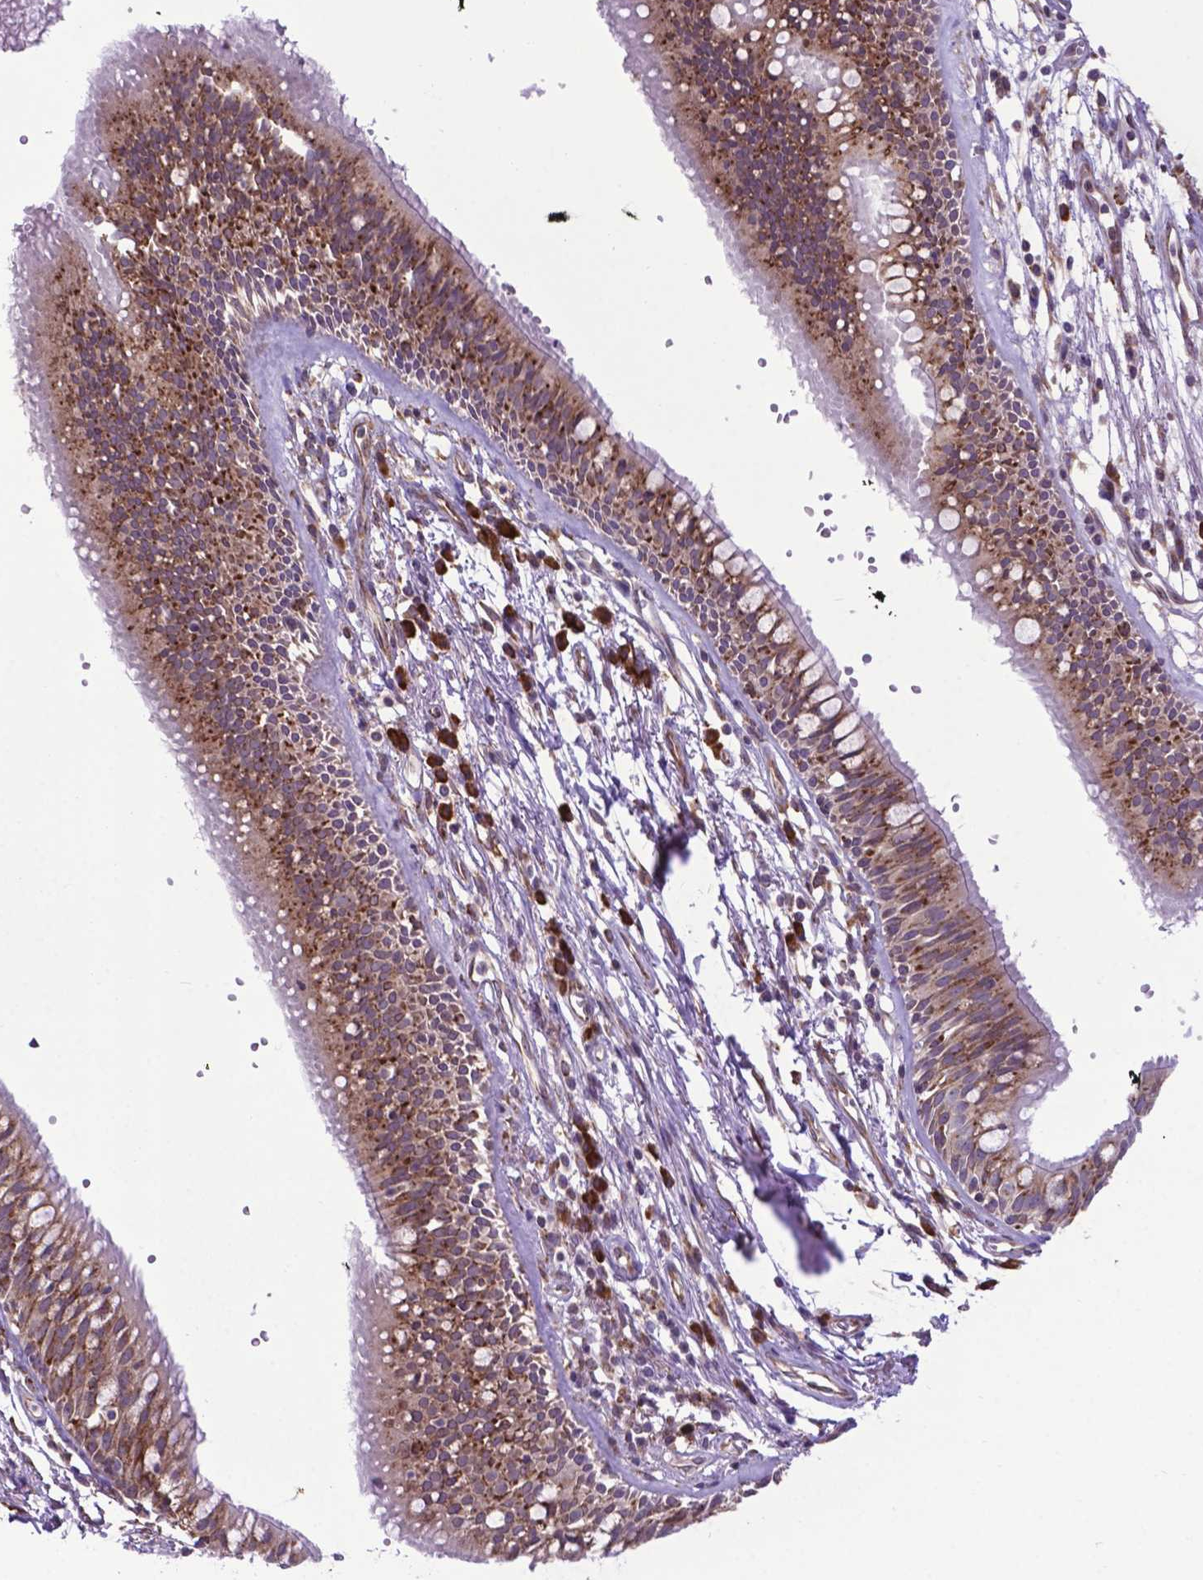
{"staining": {"intensity": "moderate", "quantity": ">75%", "location": "cytoplasmic/membranous,nuclear"}, "tissue": "bronchus", "cell_type": "Respiratory epithelial cells", "image_type": "normal", "snomed": [{"axis": "morphology", "description": "Normal tissue, NOS"}, {"axis": "morphology", "description": "Squamous cell carcinoma, NOS"}, {"axis": "topography", "description": "Cartilage tissue"}, {"axis": "topography", "description": "Bronchus"}, {"axis": "topography", "description": "Lung"}], "caption": "Protein staining by IHC displays moderate cytoplasmic/membranous,nuclear staining in approximately >75% of respiratory epithelial cells in unremarkable bronchus.", "gene": "ENSG00000269590", "patient": {"sex": "male", "age": 66}}